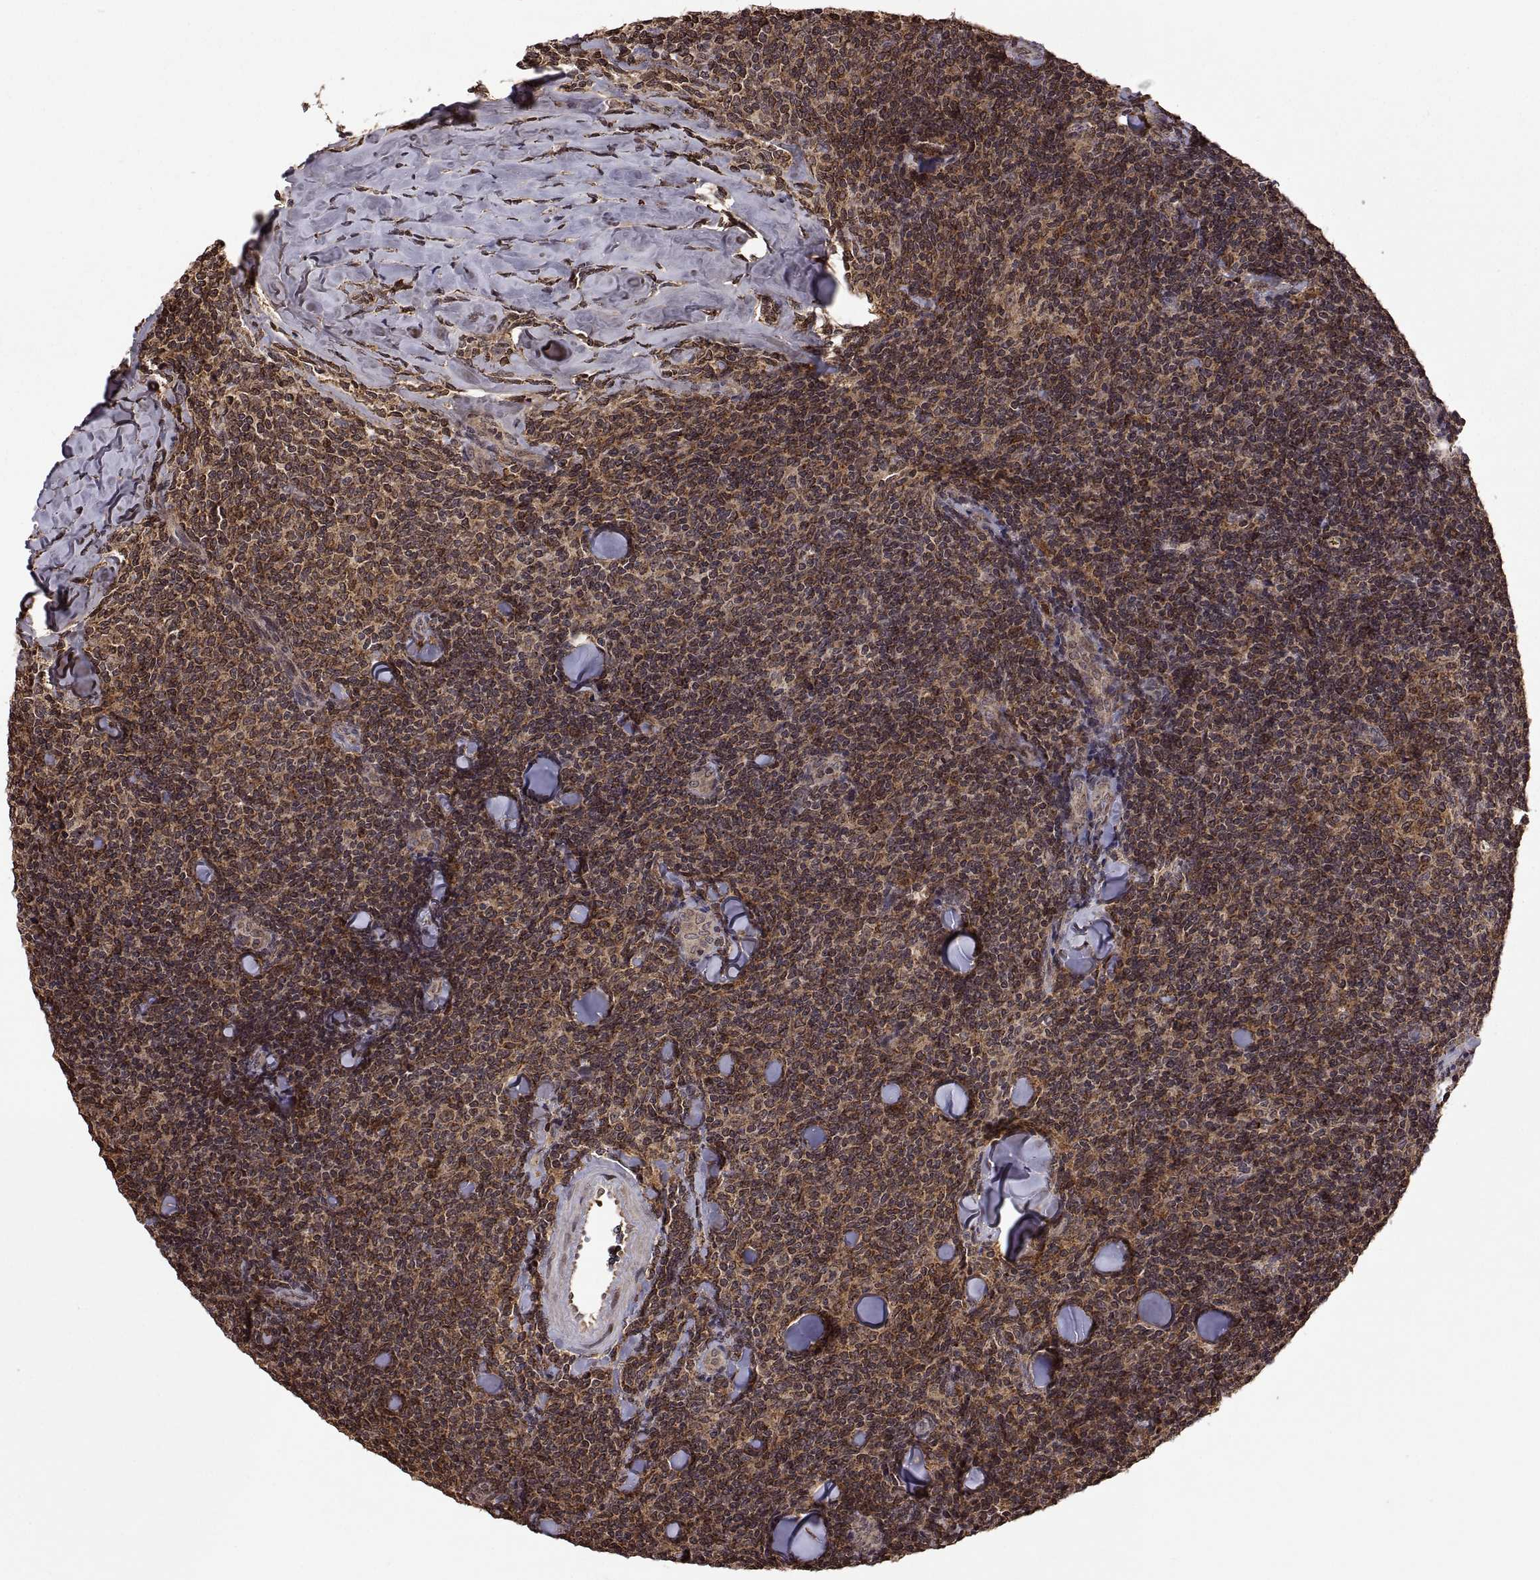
{"staining": {"intensity": "moderate", "quantity": ">75%", "location": "cytoplasmic/membranous"}, "tissue": "lymphoma", "cell_type": "Tumor cells", "image_type": "cancer", "snomed": [{"axis": "morphology", "description": "Malignant lymphoma, non-Hodgkin's type, Low grade"}, {"axis": "topography", "description": "Lymph node"}], "caption": "Human low-grade malignant lymphoma, non-Hodgkin's type stained with a protein marker demonstrates moderate staining in tumor cells.", "gene": "ZNRF2", "patient": {"sex": "female", "age": 56}}